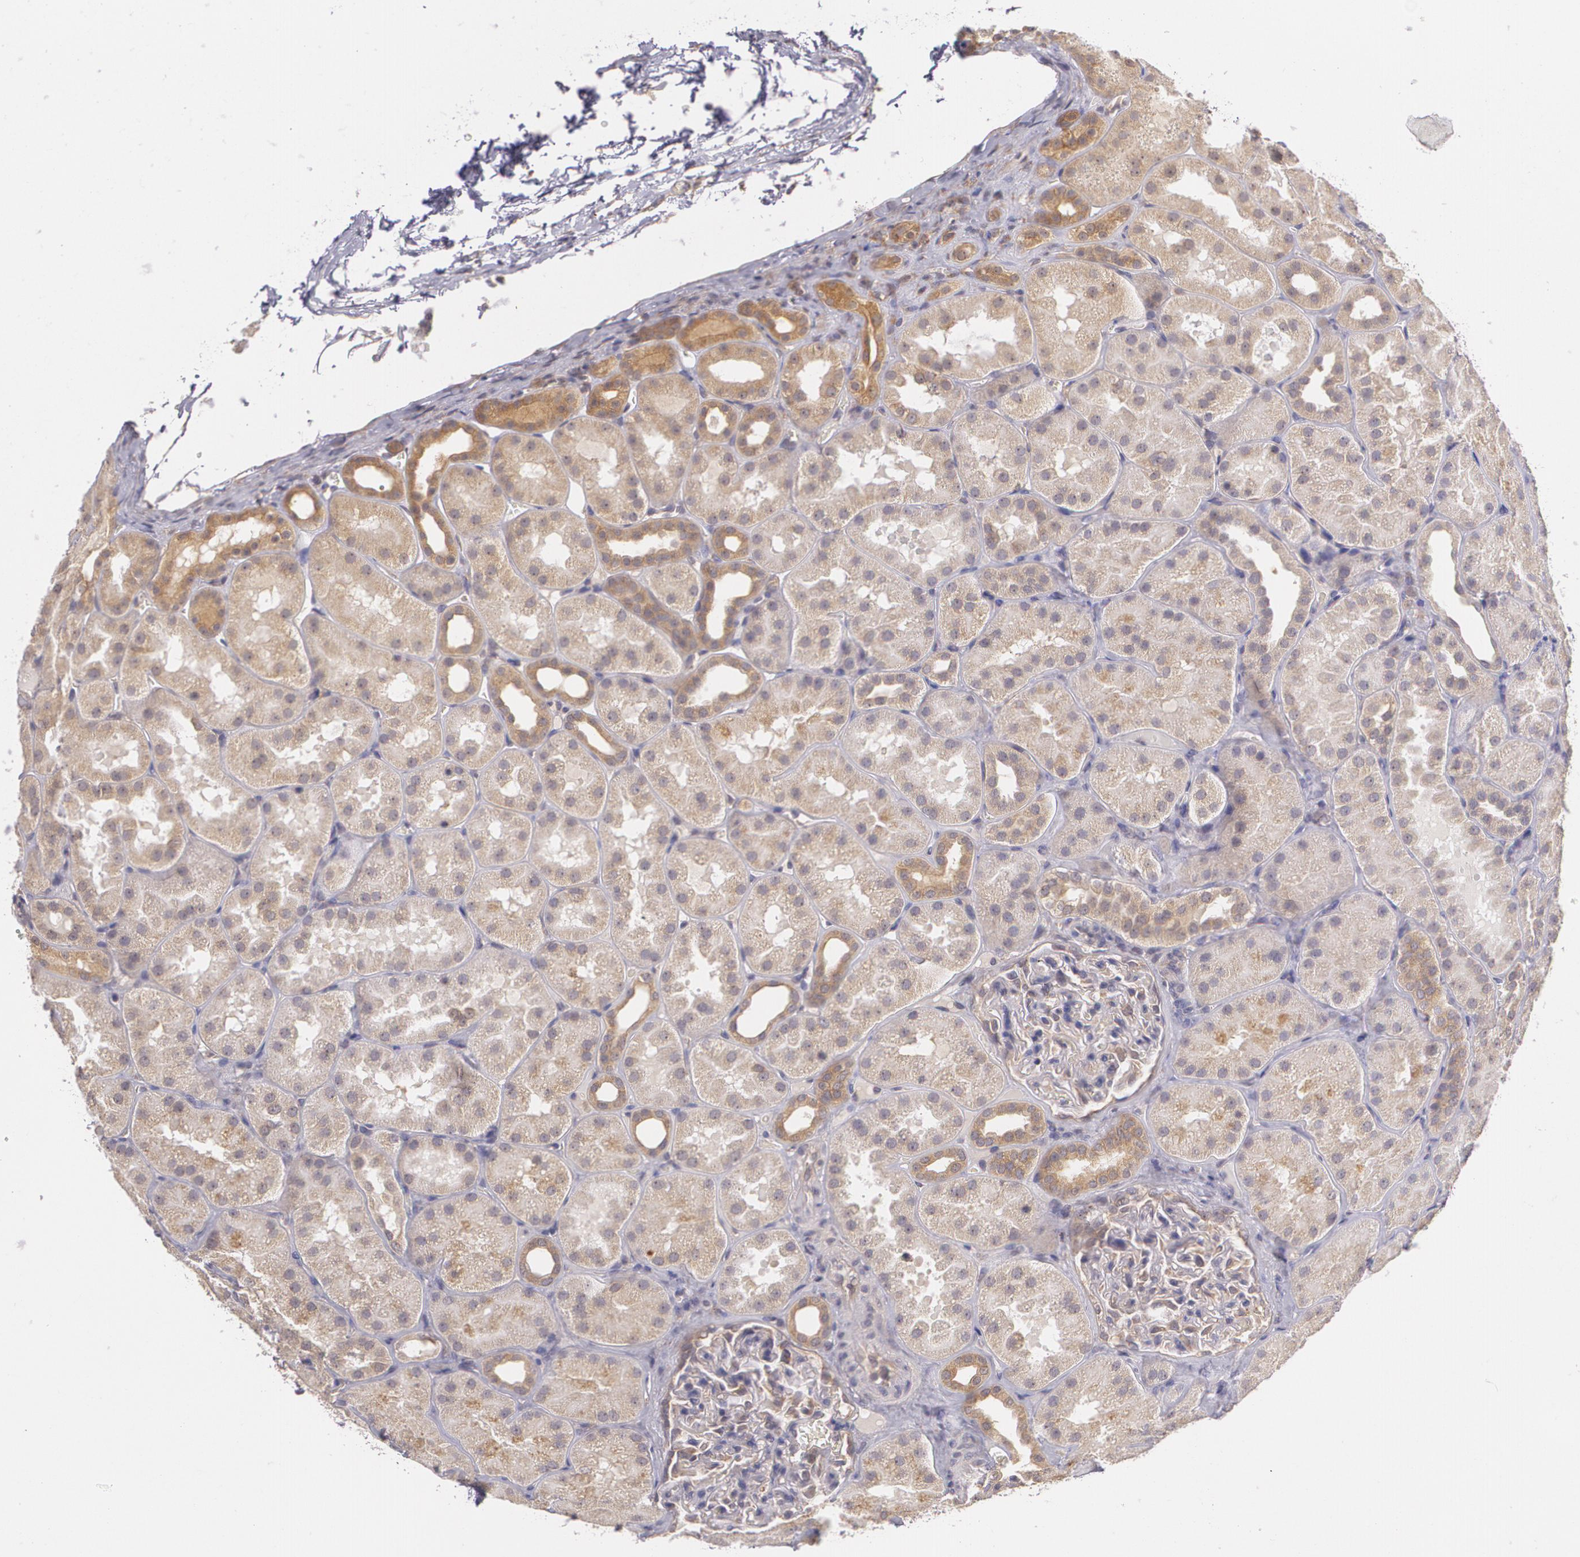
{"staining": {"intensity": "weak", "quantity": "<25%", "location": "cytoplasmic/membranous"}, "tissue": "kidney", "cell_type": "Cells in glomeruli", "image_type": "normal", "snomed": [{"axis": "morphology", "description": "Normal tissue, NOS"}, {"axis": "topography", "description": "Kidney"}], "caption": "High power microscopy micrograph of an immunohistochemistry (IHC) histopathology image of normal kidney, revealing no significant staining in cells in glomeruli.", "gene": "CCL17", "patient": {"sex": "male", "age": 28}}